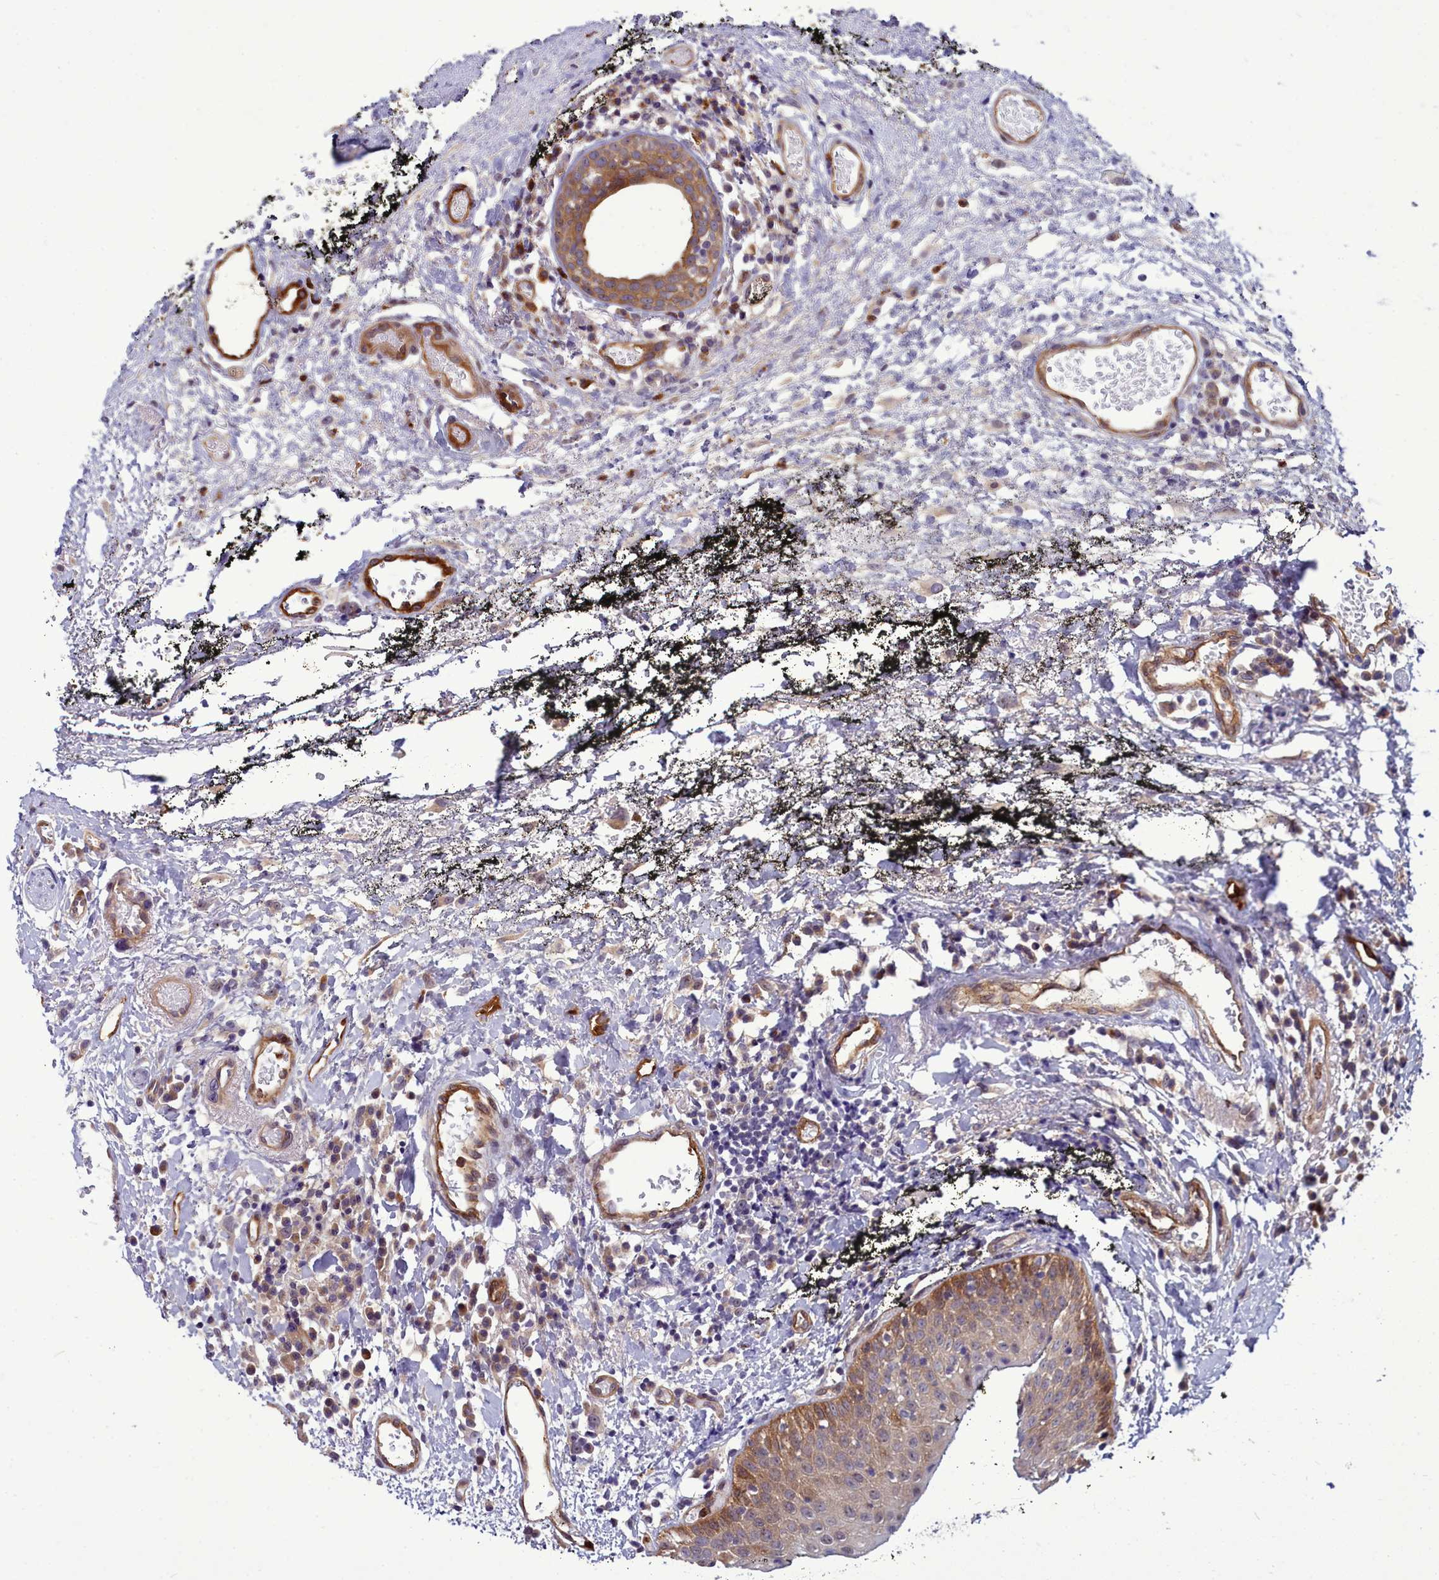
{"staining": {"intensity": "moderate", "quantity": "<25%", "location": "cytoplasmic/membranous"}, "tissue": "oral mucosa", "cell_type": "Squamous epithelial cells", "image_type": "normal", "snomed": [{"axis": "morphology", "description": "Normal tissue, NOS"}, {"axis": "topography", "description": "Oral tissue"}], "caption": "There is low levels of moderate cytoplasmic/membranous expression in squamous epithelial cells of benign oral mucosa, as demonstrated by immunohistochemical staining (brown color).", "gene": "BCAR1", "patient": {"sex": "male", "age": 74}}